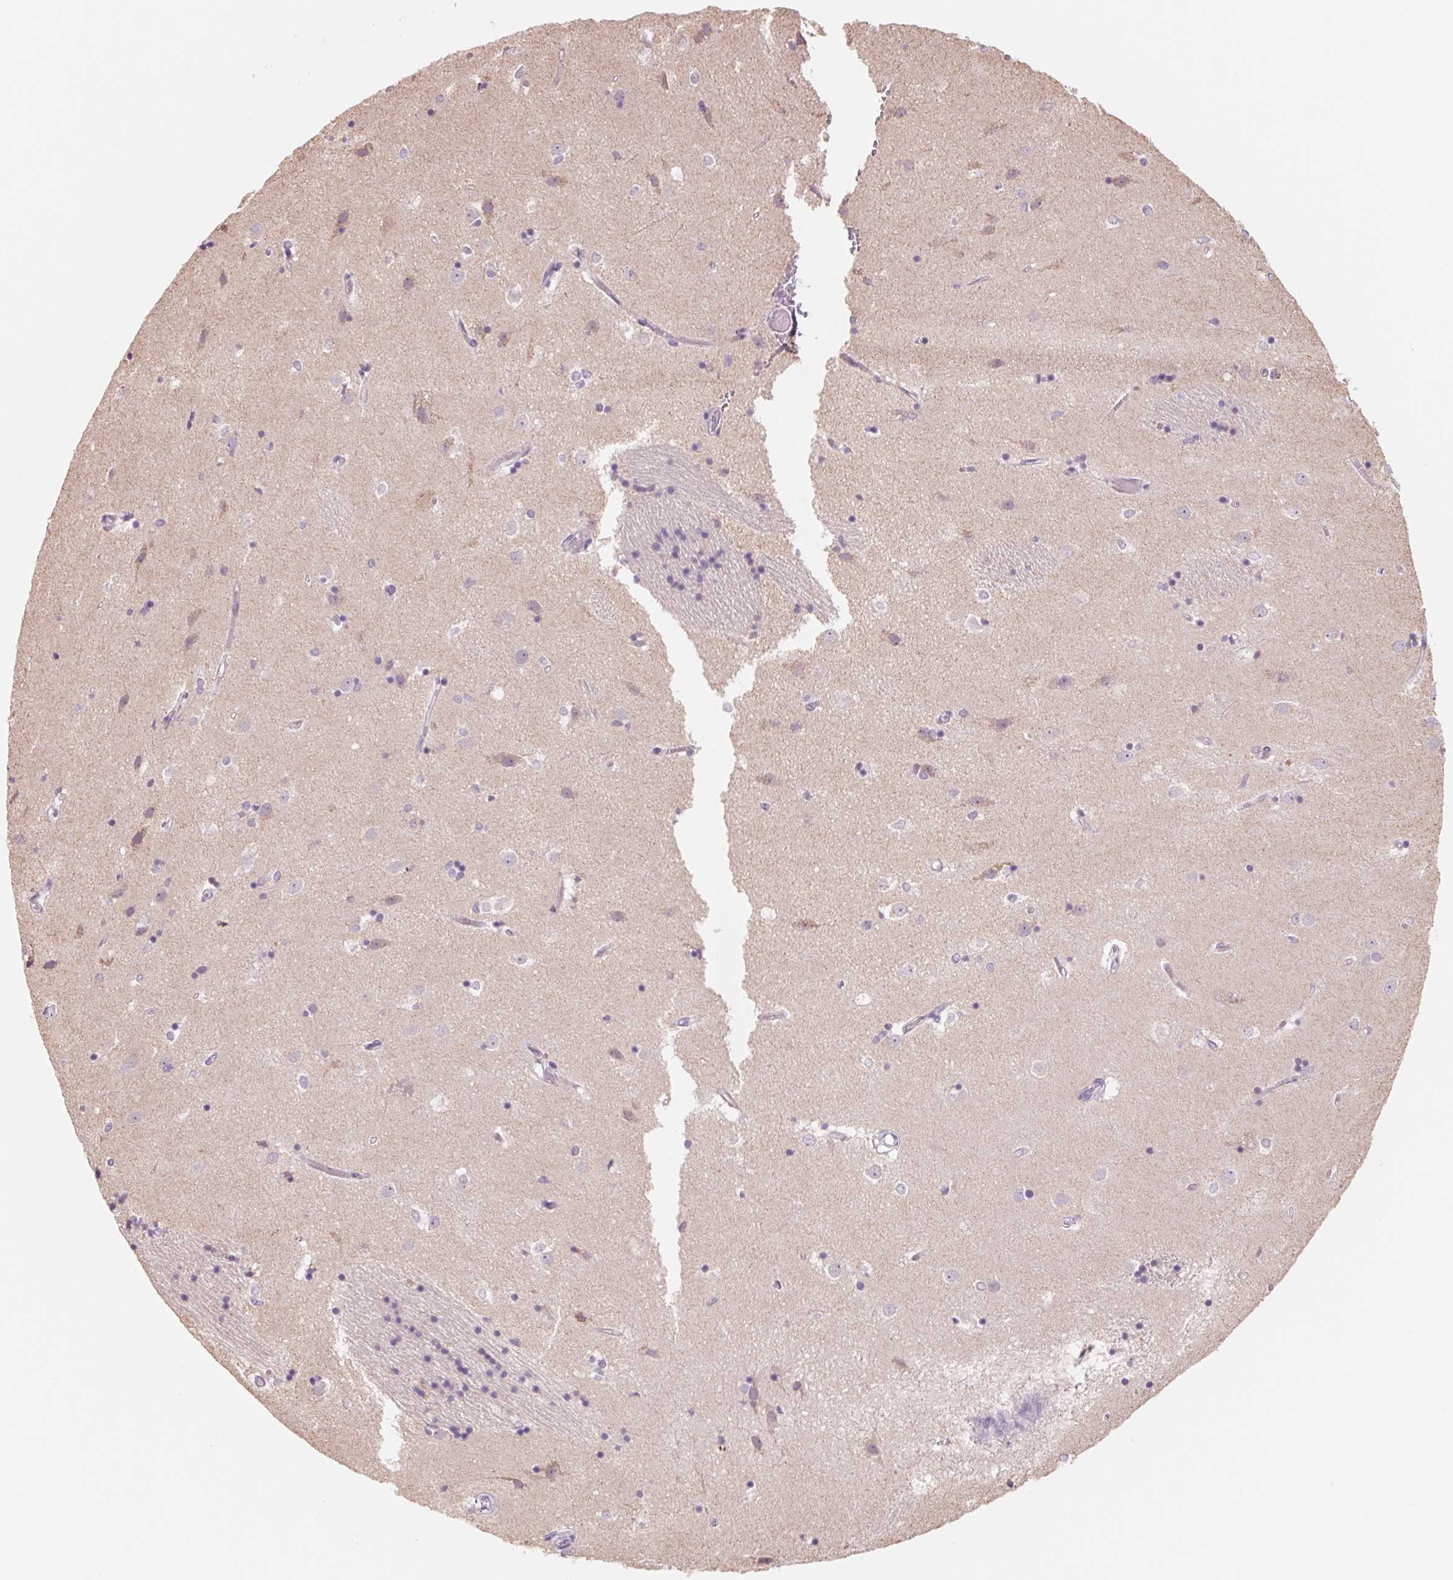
{"staining": {"intensity": "negative", "quantity": "none", "location": "none"}, "tissue": "caudate", "cell_type": "Glial cells", "image_type": "normal", "snomed": [{"axis": "morphology", "description": "Normal tissue, NOS"}, {"axis": "topography", "description": "Lateral ventricle wall"}], "caption": "A high-resolution histopathology image shows immunohistochemistry (IHC) staining of benign caudate, which reveals no significant expression in glial cells. (Stains: DAB immunohistochemistry (IHC) with hematoxylin counter stain, Microscopy: brightfield microscopy at high magnification).", "gene": "POU1F1", "patient": {"sex": "male", "age": 54}}